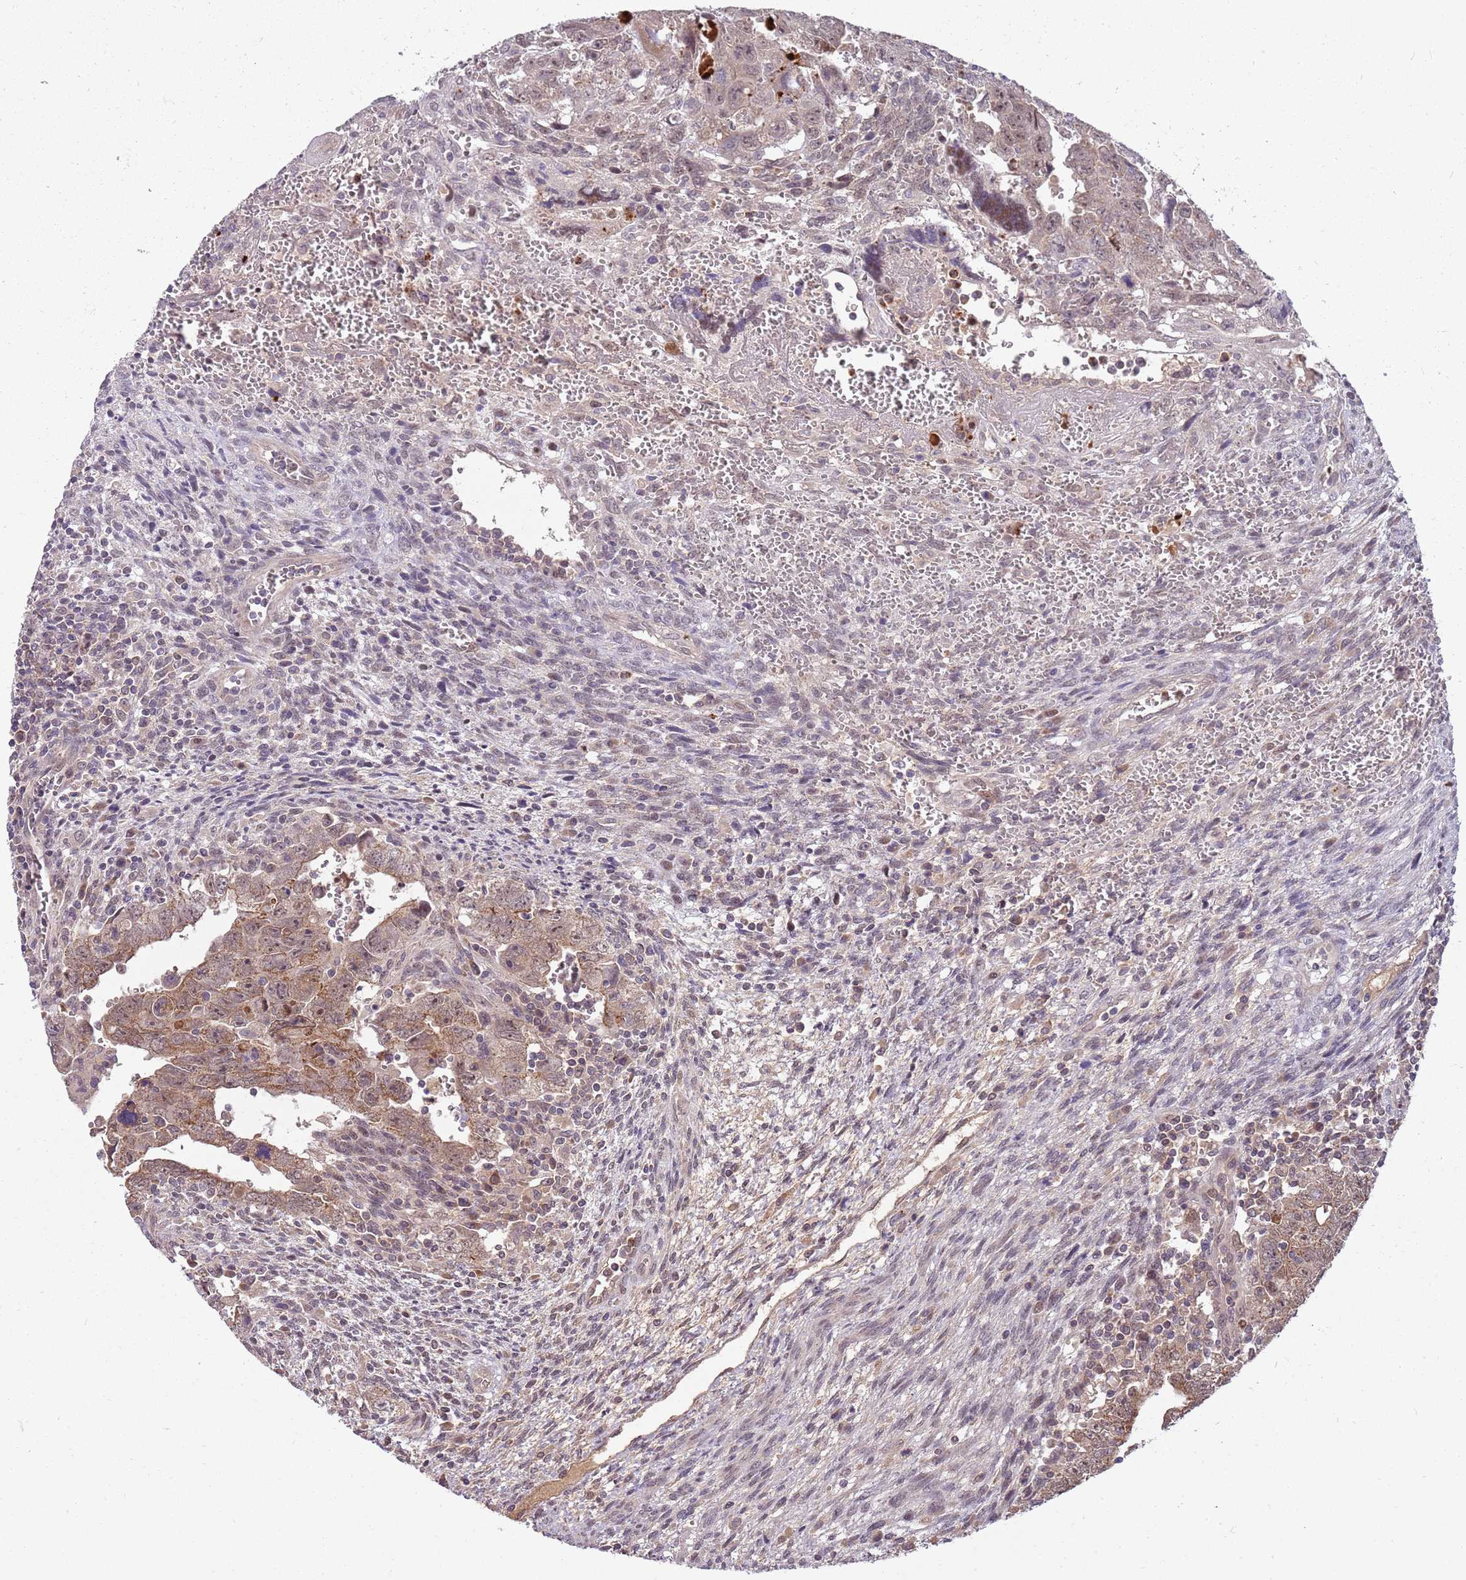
{"staining": {"intensity": "moderate", "quantity": ">75%", "location": "cytoplasmic/membranous,nuclear"}, "tissue": "testis cancer", "cell_type": "Tumor cells", "image_type": "cancer", "snomed": [{"axis": "morphology", "description": "Carcinoma, Embryonal, NOS"}, {"axis": "topography", "description": "Testis"}], "caption": "Immunohistochemical staining of testis cancer (embryonal carcinoma) demonstrates medium levels of moderate cytoplasmic/membranous and nuclear protein staining in approximately >75% of tumor cells.", "gene": "NBPF6", "patient": {"sex": "male", "age": 28}}